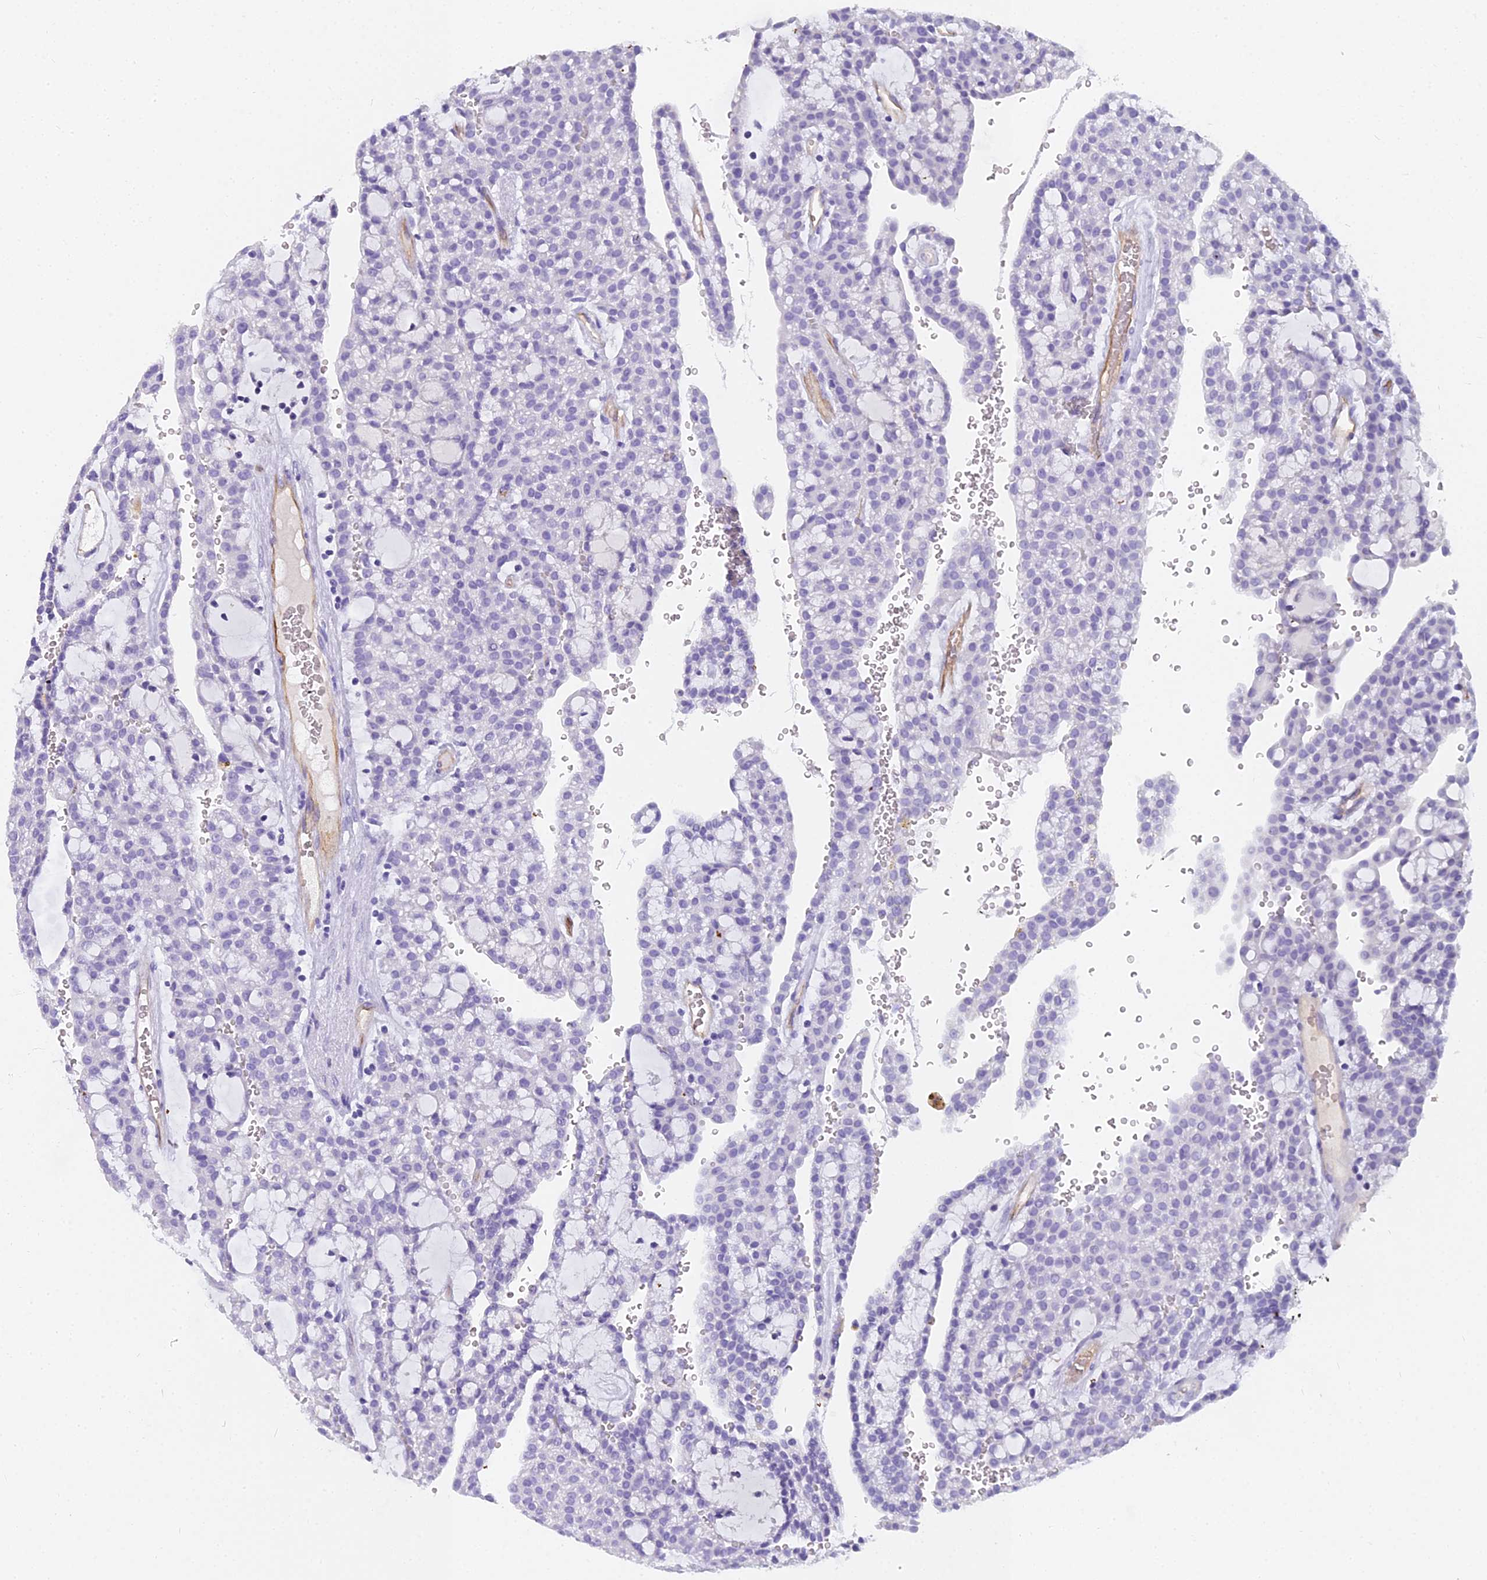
{"staining": {"intensity": "negative", "quantity": "none", "location": "none"}, "tissue": "renal cancer", "cell_type": "Tumor cells", "image_type": "cancer", "snomed": [{"axis": "morphology", "description": "Adenocarcinoma, NOS"}, {"axis": "topography", "description": "Kidney"}], "caption": "The photomicrograph exhibits no significant positivity in tumor cells of renal adenocarcinoma.", "gene": "NINJ1", "patient": {"sex": "male", "age": 63}}